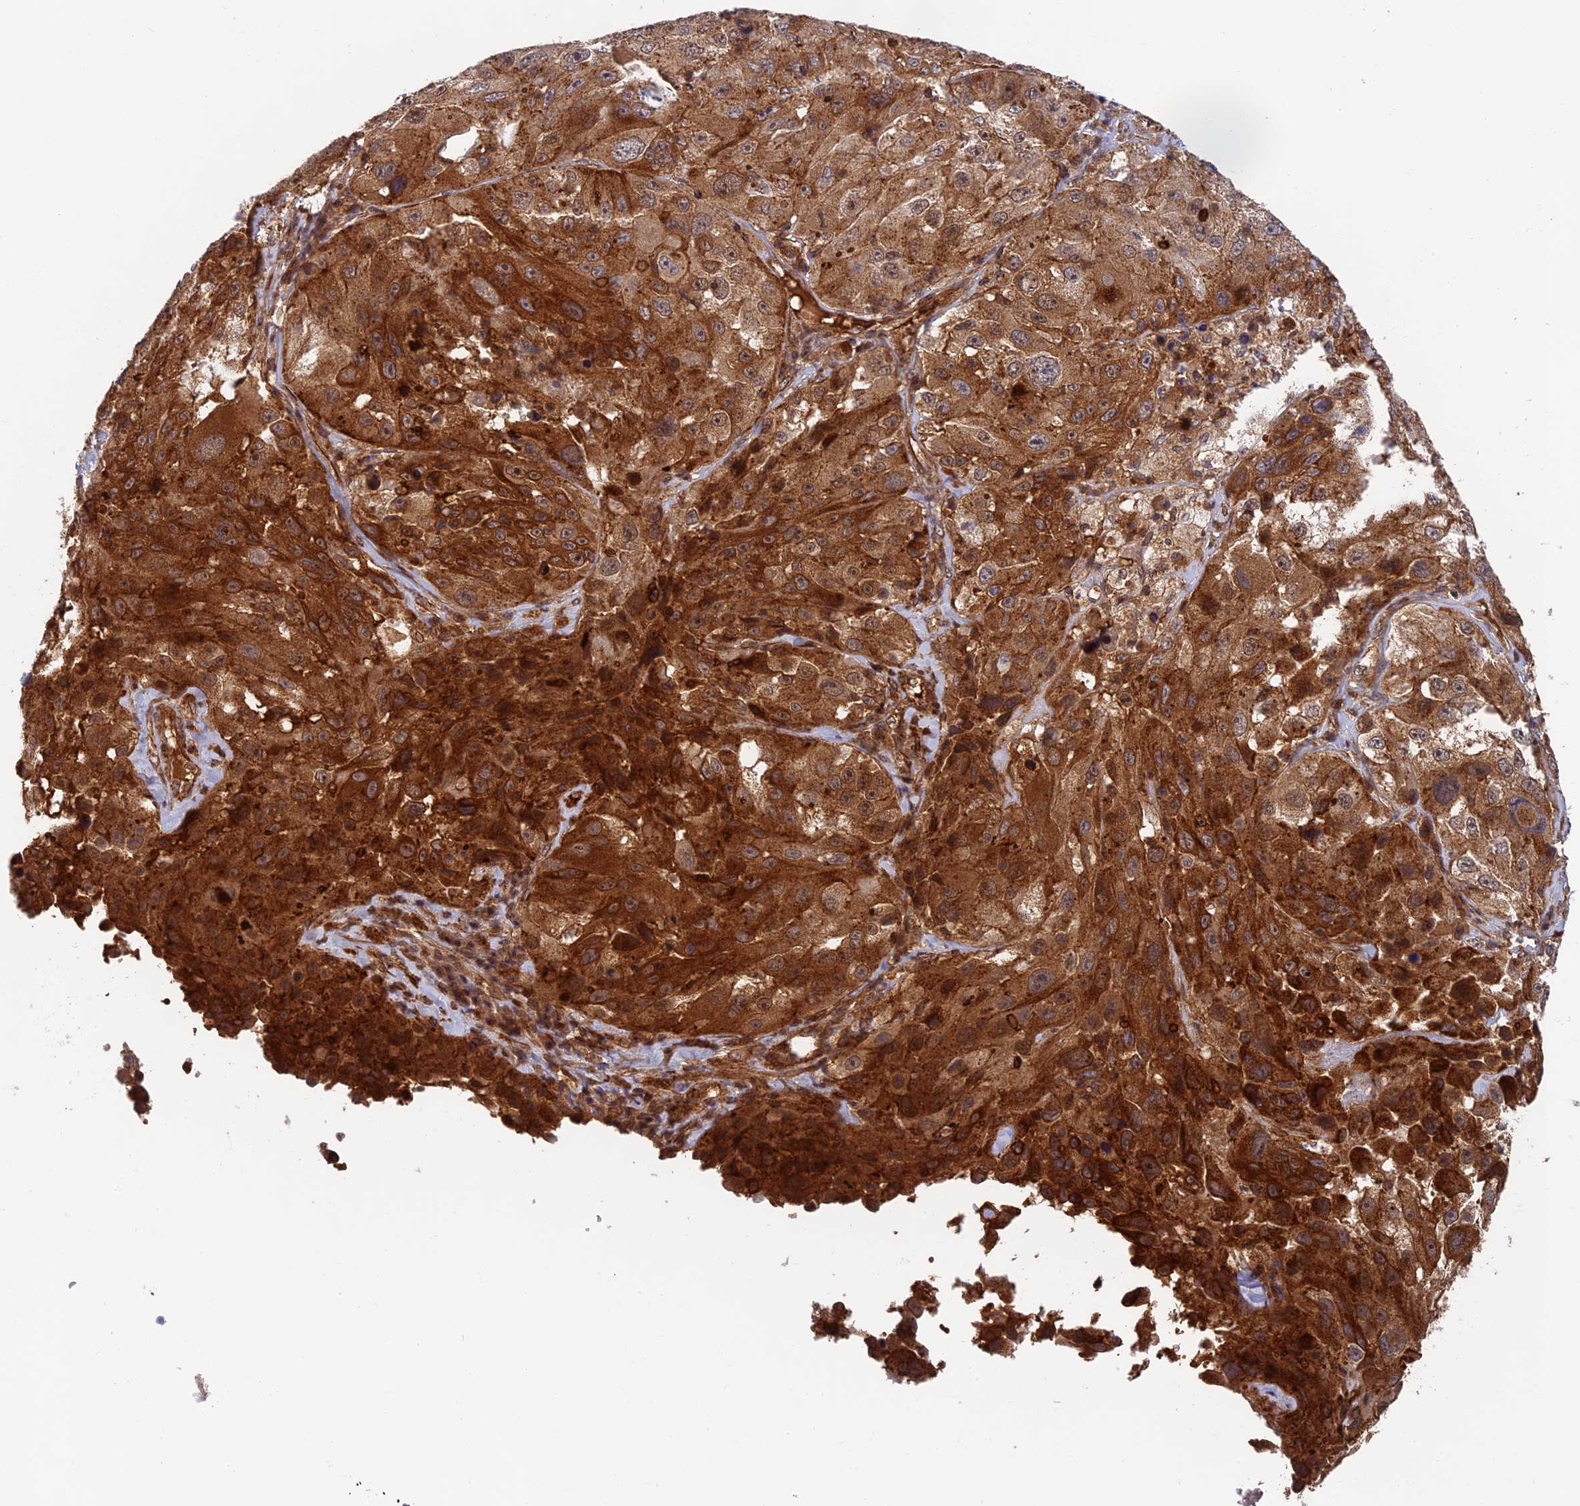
{"staining": {"intensity": "strong", "quantity": ">75%", "location": "cytoplasmic/membranous"}, "tissue": "melanoma", "cell_type": "Tumor cells", "image_type": "cancer", "snomed": [{"axis": "morphology", "description": "Malignant melanoma, Metastatic site"}, {"axis": "topography", "description": "Lymph node"}], "caption": "There is high levels of strong cytoplasmic/membranous expression in tumor cells of malignant melanoma (metastatic site), as demonstrated by immunohistochemical staining (brown color).", "gene": "OSBPL1A", "patient": {"sex": "male", "age": 62}}